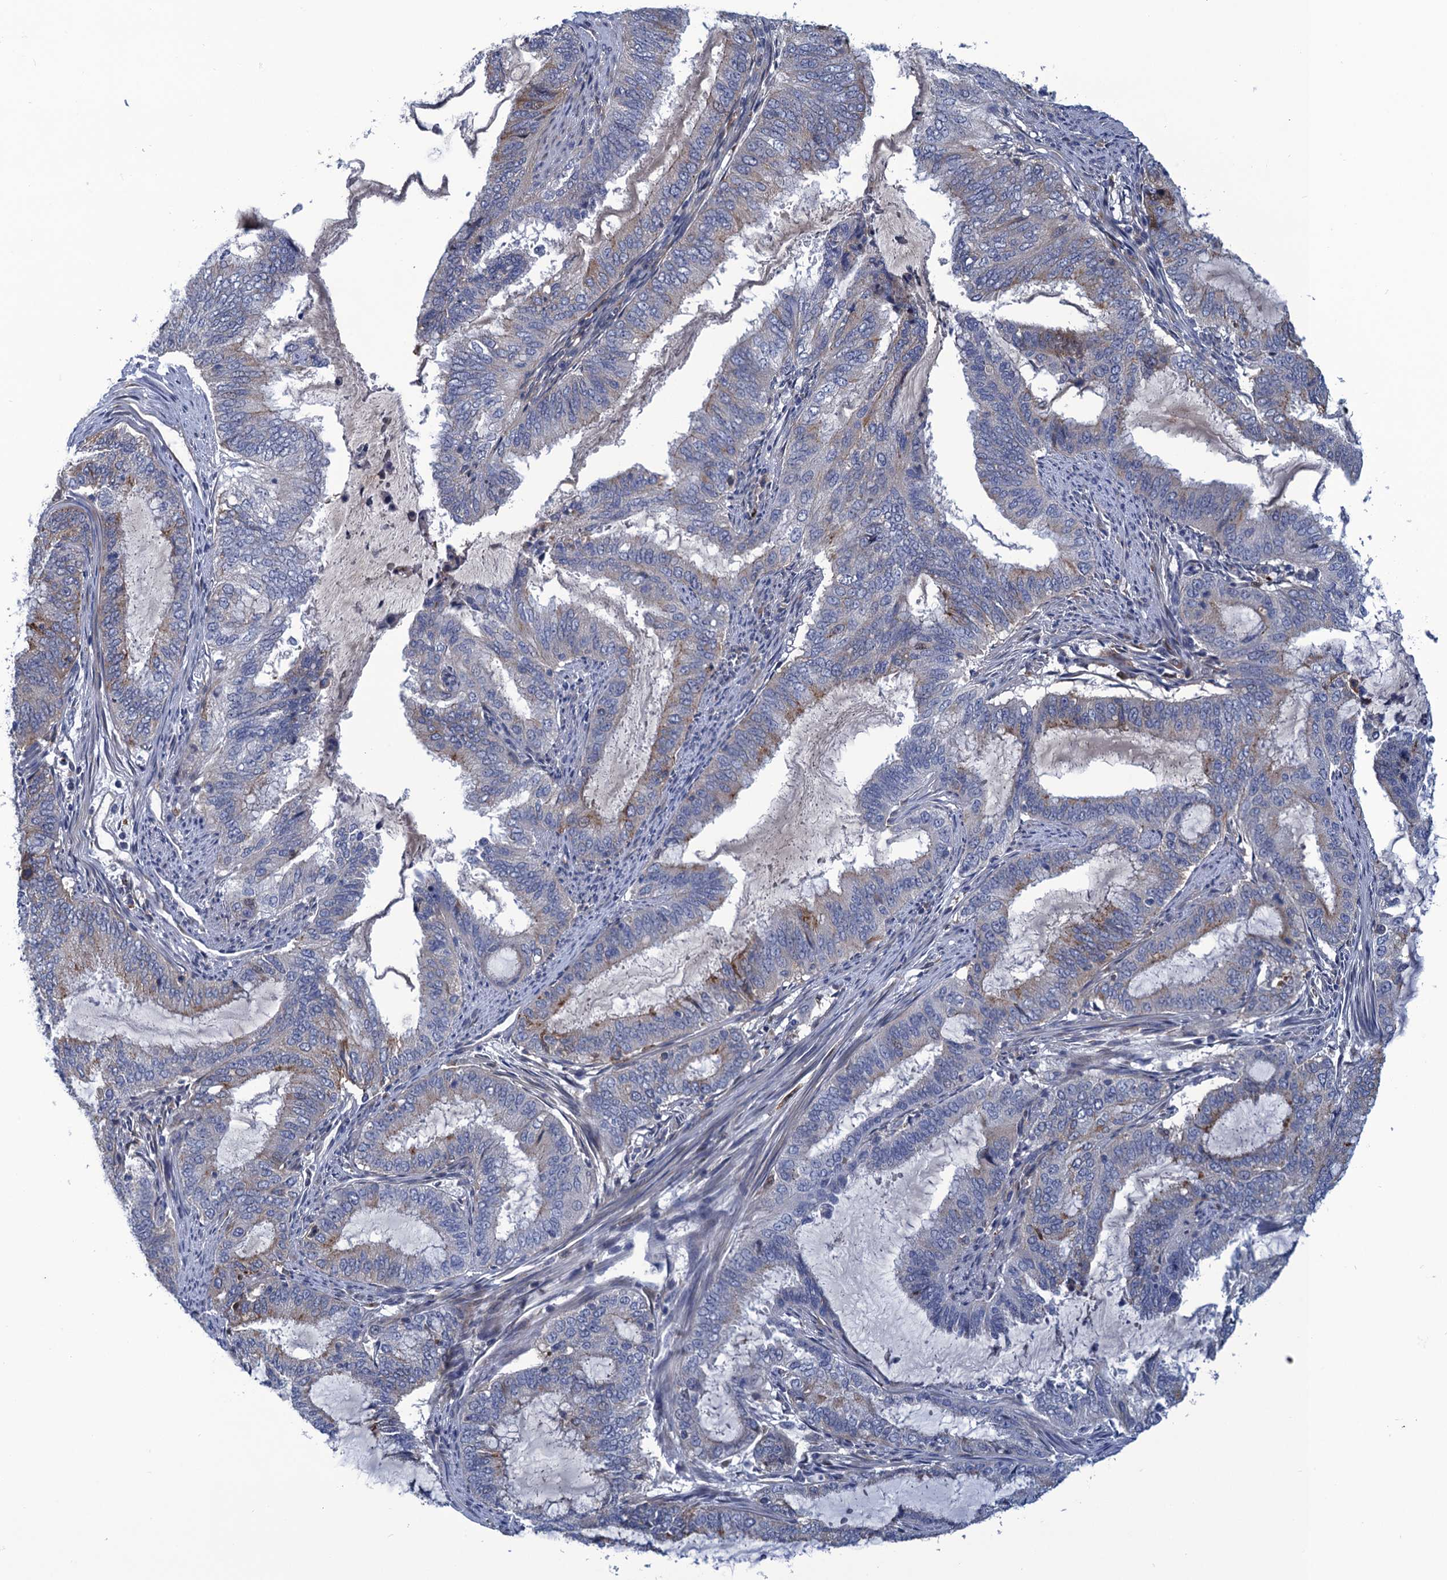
{"staining": {"intensity": "weak", "quantity": "<25%", "location": "cytoplasmic/membranous"}, "tissue": "endometrial cancer", "cell_type": "Tumor cells", "image_type": "cancer", "snomed": [{"axis": "morphology", "description": "Adenocarcinoma, NOS"}, {"axis": "topography", "description": "Endometrium"}], "caption": "This is a photomicrograph of immunohistochemistry staining of endometrial adenocarcinoma, which shows no expression in tumor cells.", "gene": "DNHD1", "patient": {"sex": "female", "age": 51}}